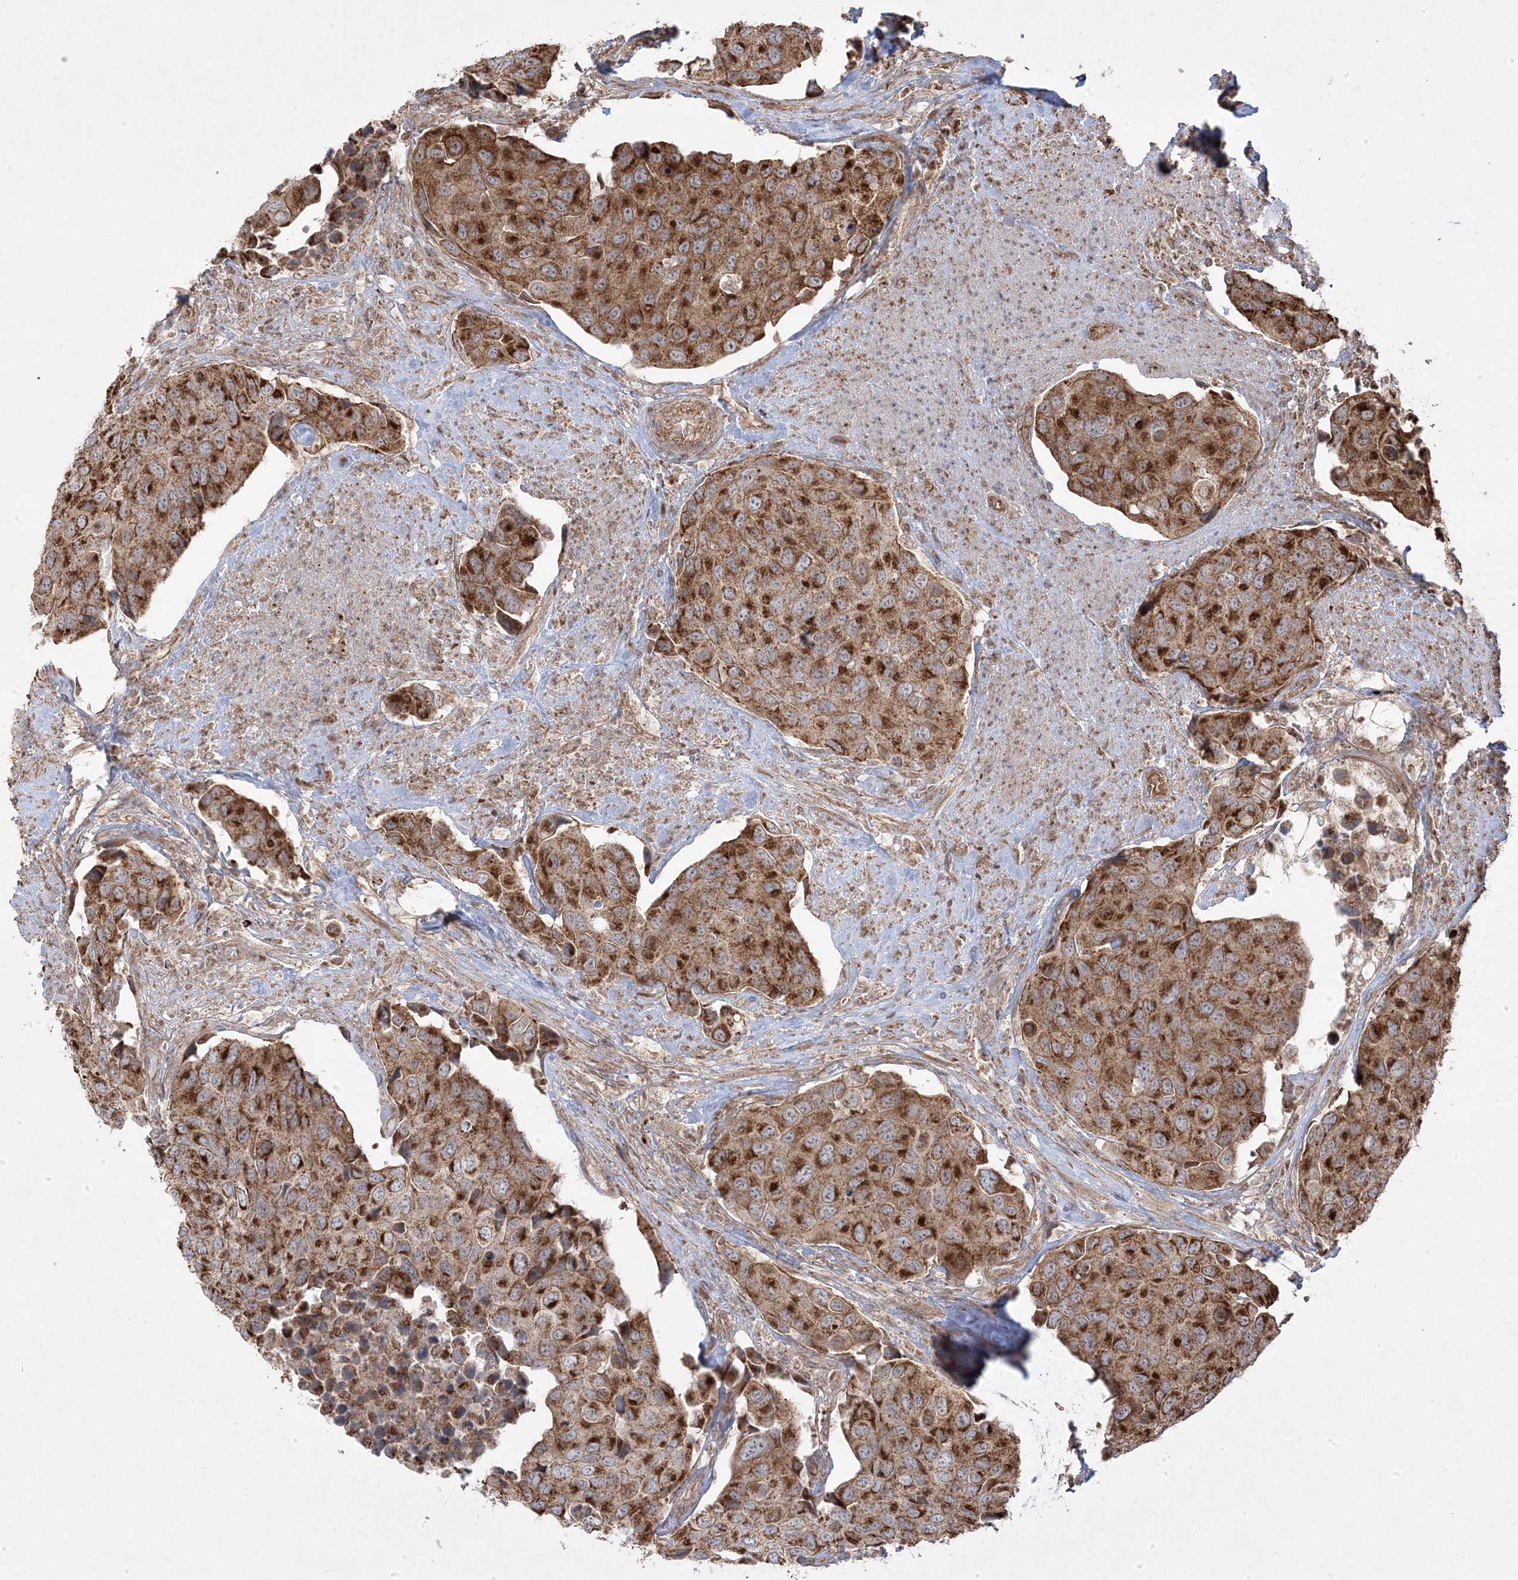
{"staining": {"intensity": "strong", "quantity": ">75%", "location": "cytoplasmic/membranous"}, "tissue": "urothelial cancer", "cell_type": "Tumor cells", "image_type": "cancer", "snomed": [{"axis": "morphology", "description": "Urothelial carcinoma, High grade"}, {"axis": "topography", "description": "Urinary bladder"}], "caption": "Protein staining exhibits strong cytoplasmic/membranous expression in approximately >75% of tumor cells in urothelial cancer.", "gene": "CLUAP1", "patient": {"sex": "male", "age": 74}}